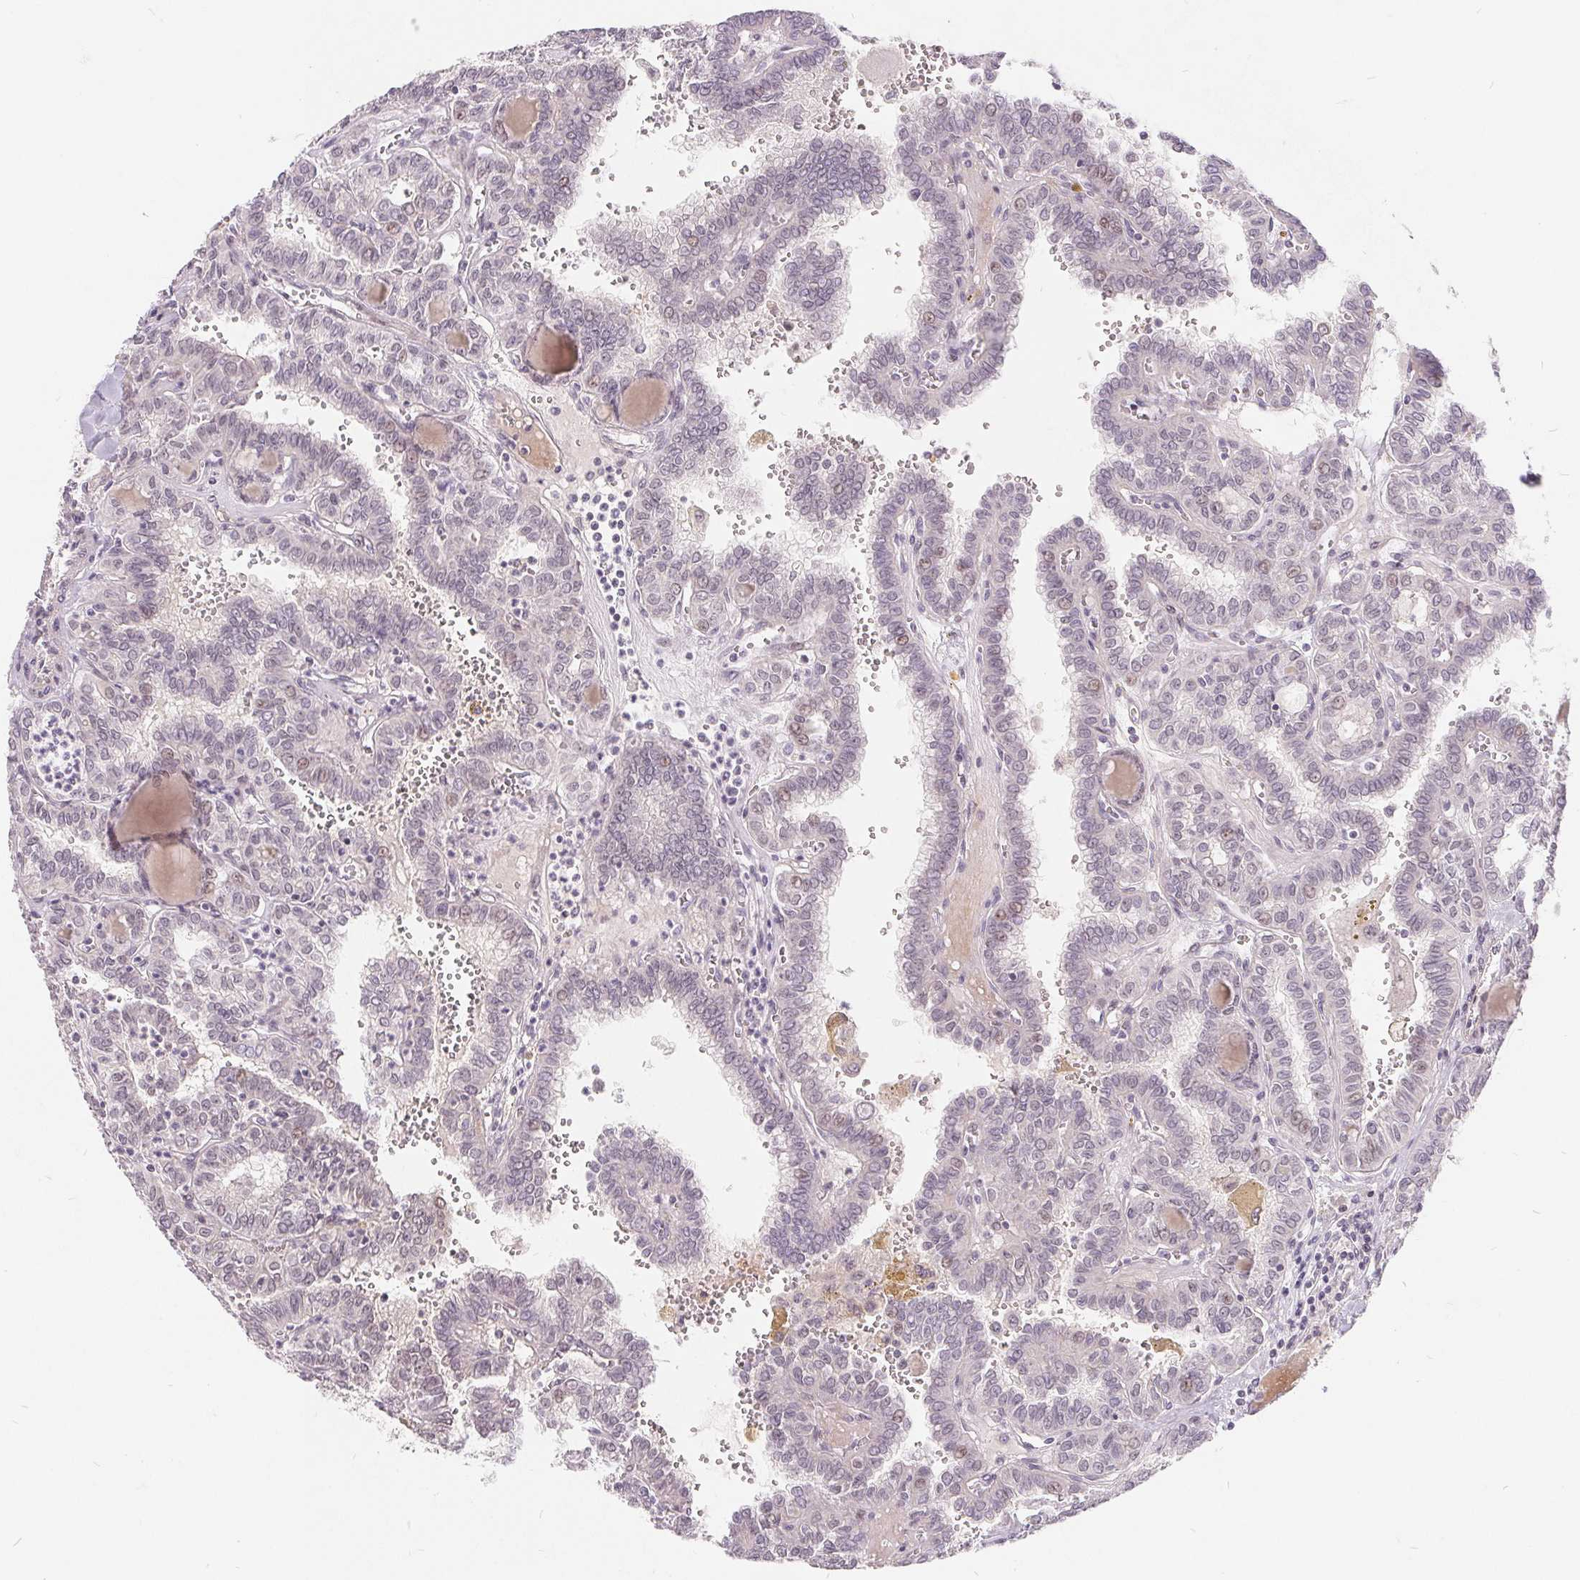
{"staining": {"intensity": "weak", "quantity": "<25%", "location": "nuclear"}, "tissue": "thyroid cancer", "cell_type": "Tumor cells", "image_type": "cancer", "snomed": [{"axis": "morphology", "description": "Papillary adenocarcinoma, NOS"}, {"axis": "topography", "description": "Thyroid gland"}], "caption": "This is an immunohistochemistry (IHC) image of human thyroid cancer. There is no staining in tumor cells.", "gene": "NRG2", "patient": {"sex": "female", "age": 41}}